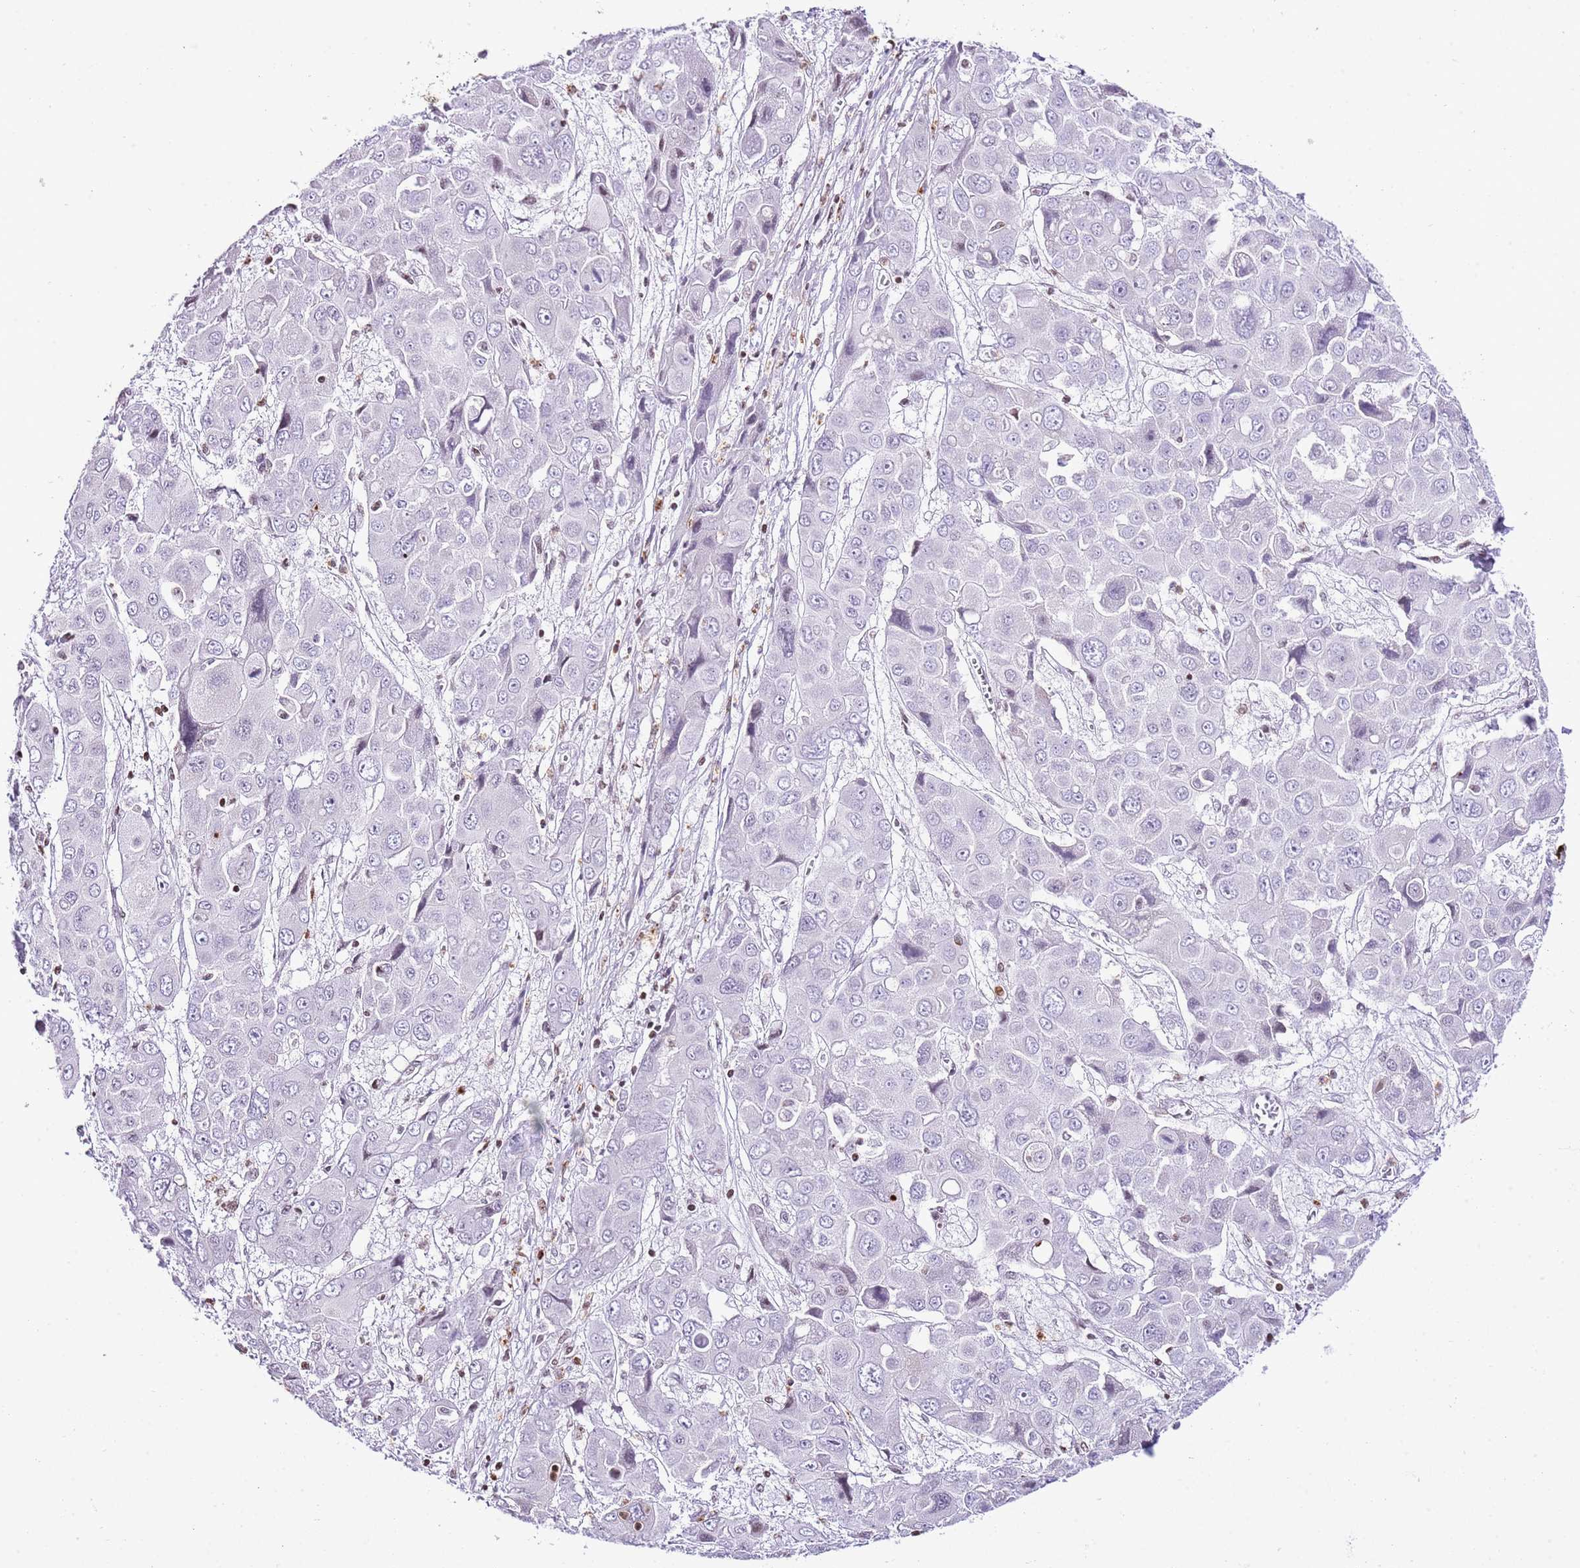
{"staining": {"intensity": "negative", "quantity": "none", "location": "none"}, "tissue": "liver cancer", "cell_type": "Tumor cells", "image_type": "cancer", "snomed": [{"axis": "morphology", "description": "Cholangiocarcinoma"}, {"axis": "topography", "description": "Liver"}], "caption": "Tumor cells are negative for protein expression in human liver cancer (cholangiocarcinoma).", "gene": "PRR15", "patient": {"sex": "male", "age": 67}}